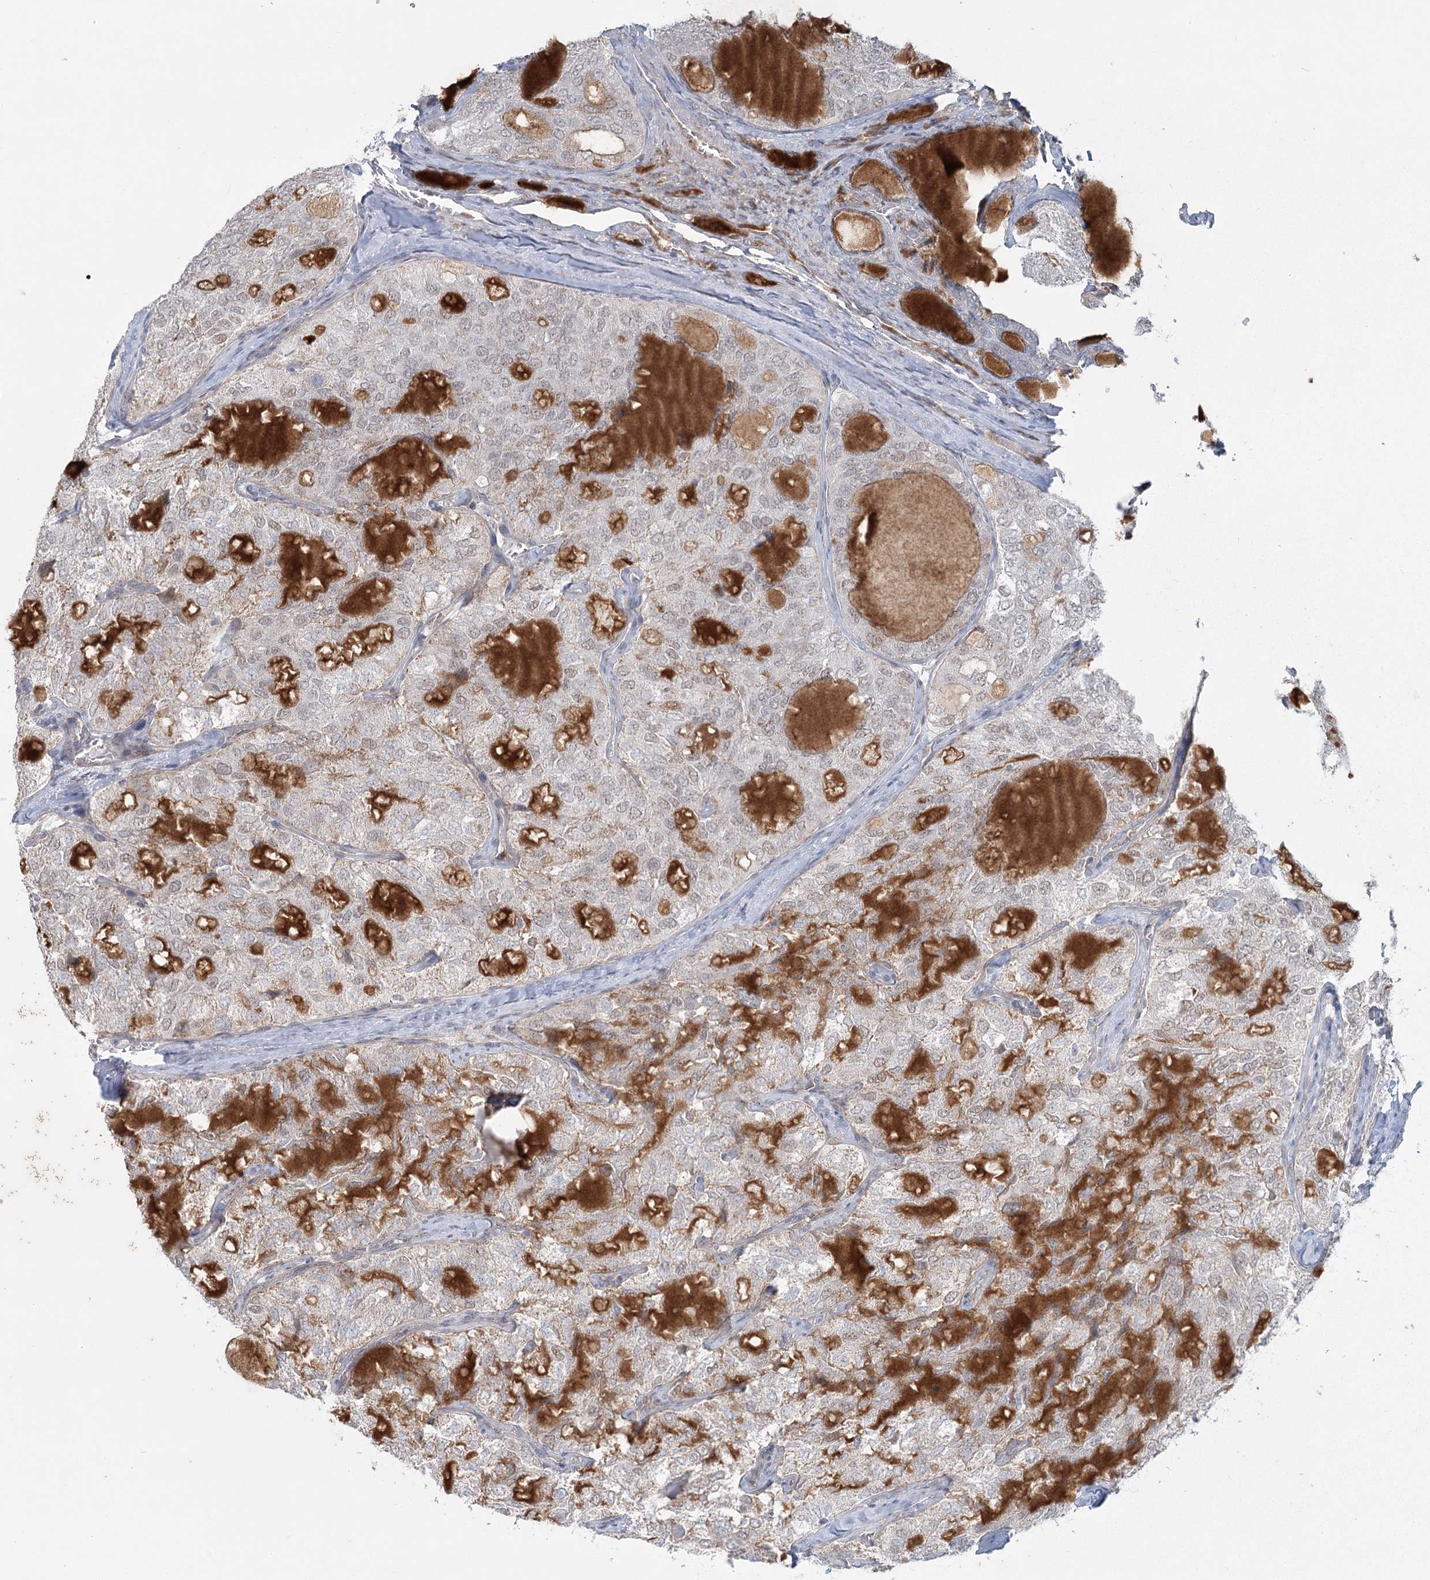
{"staining": {"intensity": "negative", "quantity": "none", "location": "none"}, "tissue": "thyroid cancer", "cell_type": "Tumor cells", "image_type": "cancer", "snomed": [{"axis": "morphology", "description": "Follicular adenoma carcinoma, NOS"}, {"axis": "topography", "description": "Thyroid gland"}], "caption": "Immunohistochemistry histopathology image of neoplastic tissue: follicular adenoma carcinoma (thyroid) stained with DAB shows no significant protein expression in tumor cells.", "gene": "MTG1", "patient": {"sex": "male", "age": 75}}